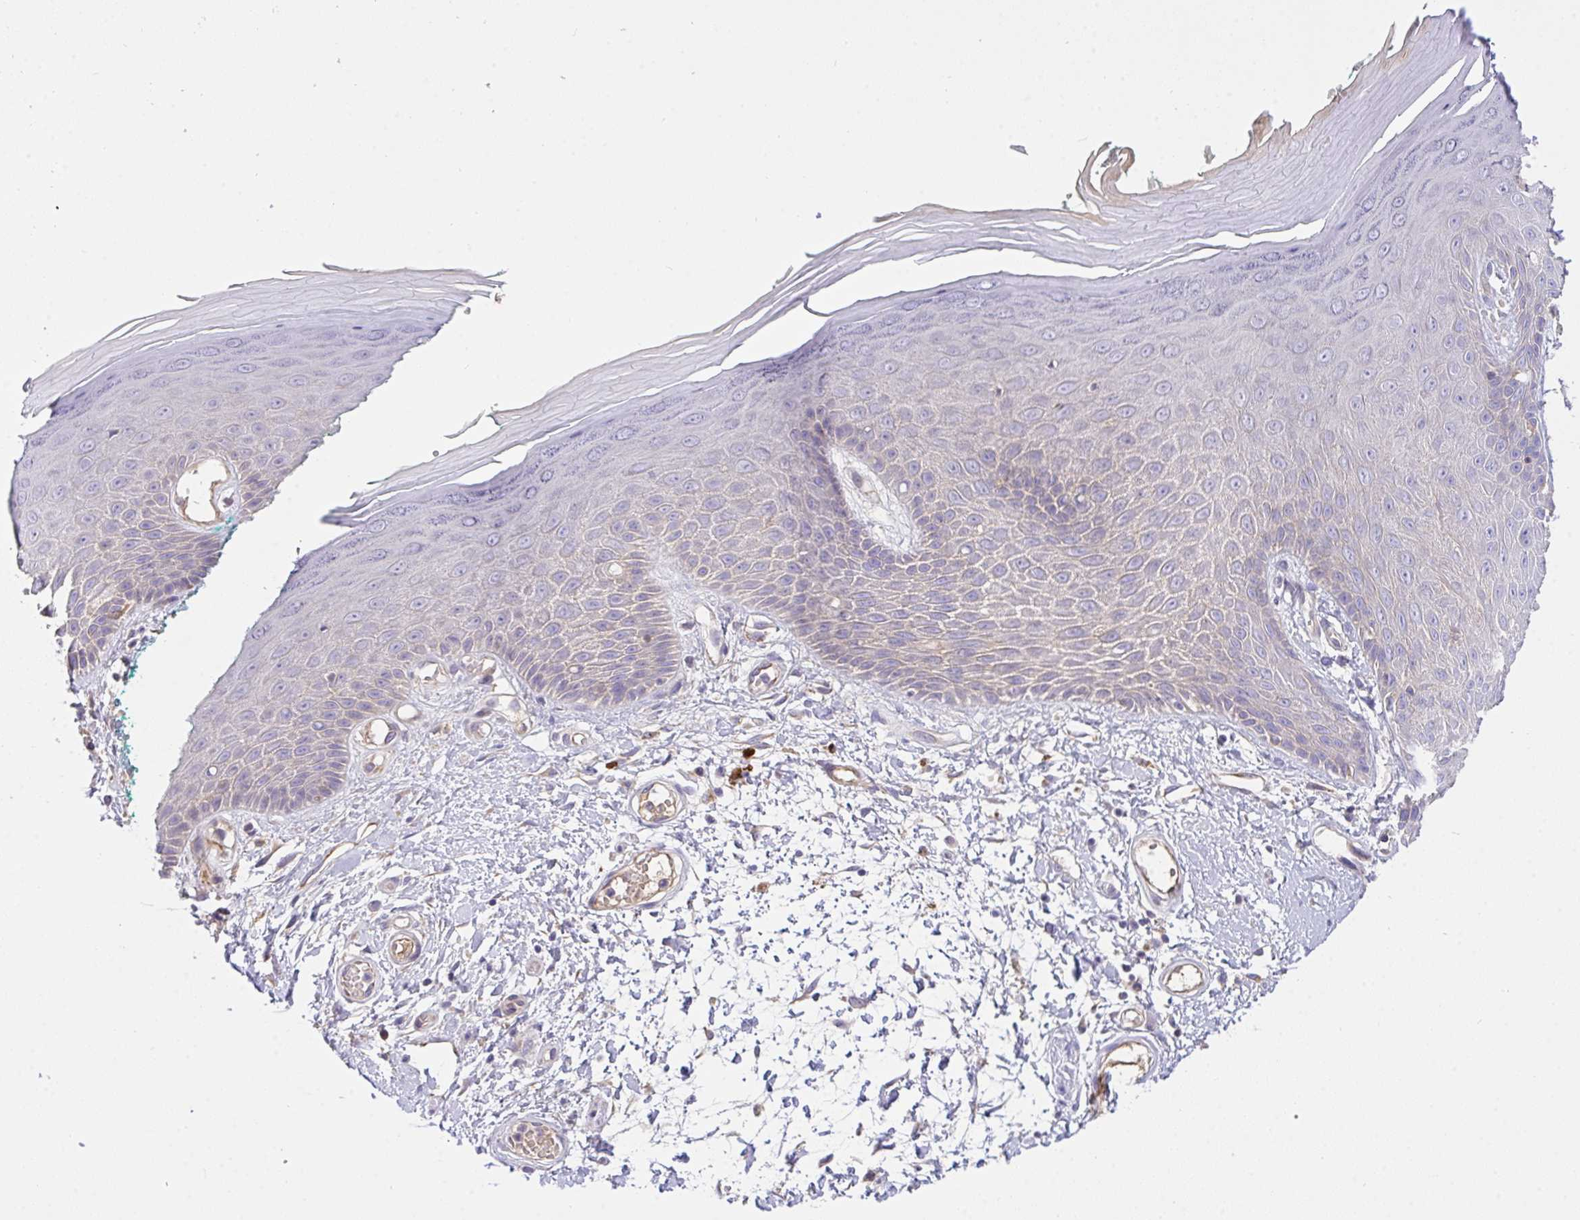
{"staining": {"intensity": "moderate", "quantity": "<25%", "location": "cytoplasmic/membranous"}, "tissue": "skin", "cell_type": "Epidermal cells", "image_type": "normal", "snomed": [{"axis": "morphology", "description": "Normal tissue, NOS"}, {"axis": "topography", "description": "Anal"}, {"axis": "topography", "description": "Peripheral nerve tissue"}], "caption": "Immunohistochemical staining of normal human skin demonstrates <25% levels of moderate cytoplasmic/membranous protein expression in about <25% of epidermal cells.", "gene": "ZNF581", "patient": {"sex": "male", "age": 78}}